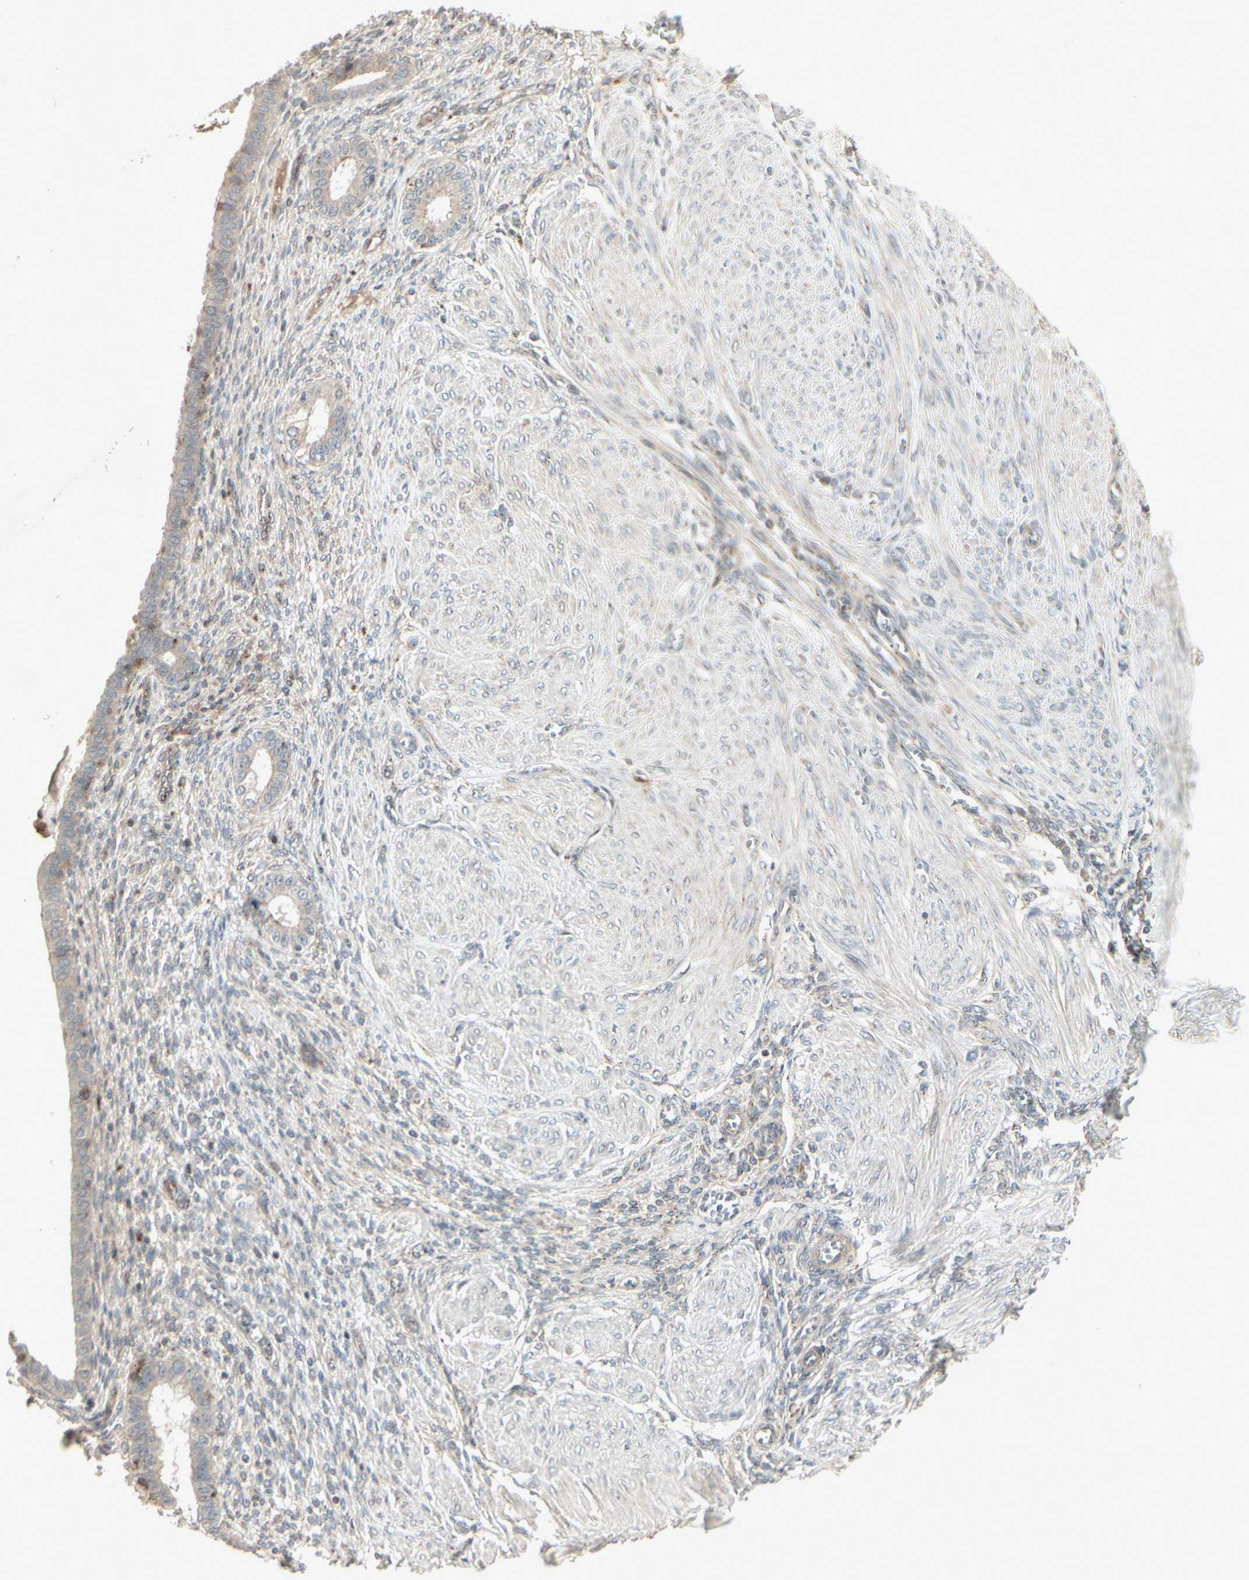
{"staining": {"intensity": "weak", "quantity": ">75%", "location": "cytoplasmic/membranous"}, "tissue": "endometrium", "cell_type": "Cells in endometrial stroma", "image_type": "normal", "snomed": [{"axis": "morphology", "description": "Normal tissue, NOS"}, {"axis": "topography", "description": "Endometrium"}], "caption": "DAB (3,3'-diaminobenzidine) immunohistochemical staining of normal endometrium shows weak cytoplasmic/membranous protein staining in approximately >75% of cells in endometrial stroma.", "gene": "TEK", "patient": {"sex": "female", "age": 72}}